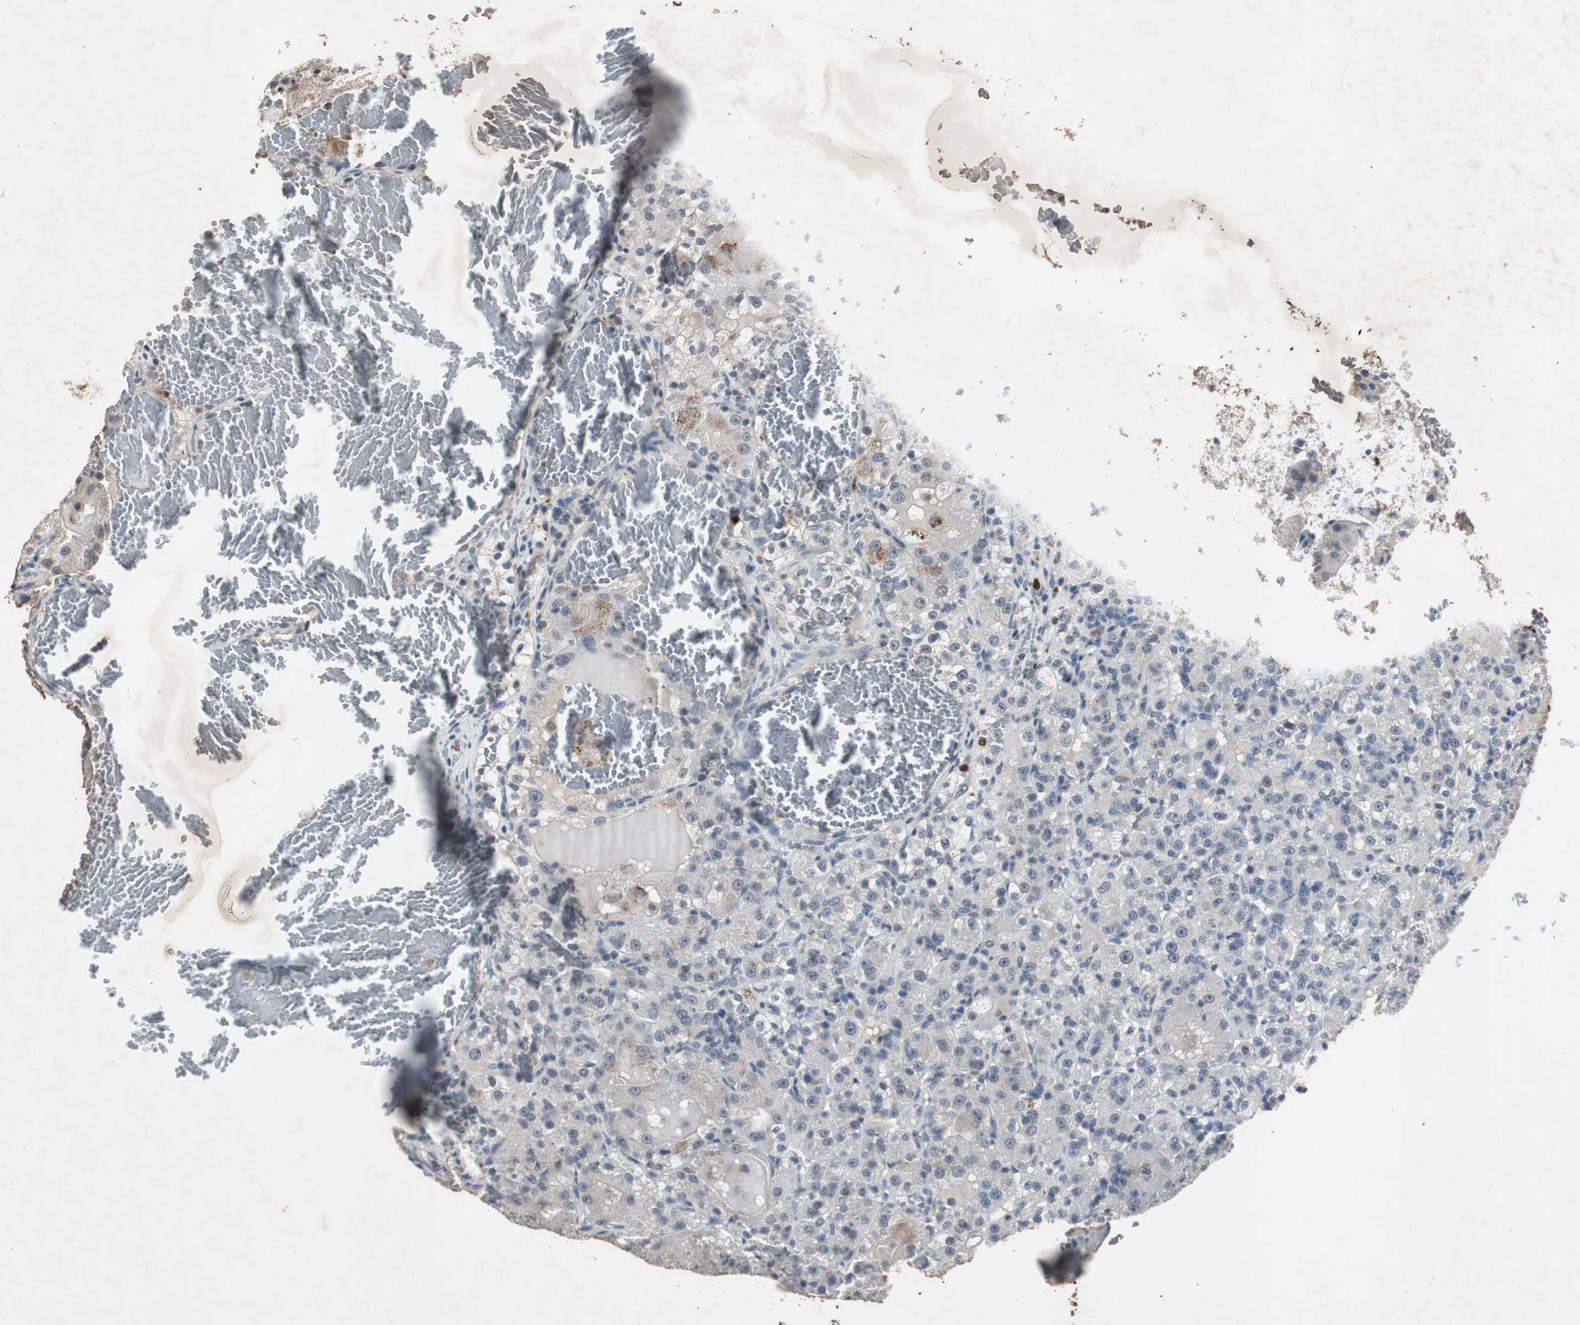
{"staining": {"intensity": "moderate", "quantity": "<25%", "location": "cytoplasmic/membranous"}, "tissue": "renal cancer", "cell_type": "Tumor cells", "image_type": "cancer", "snomed": [{"axis": "morphology", "description": "Normal tissue, NOS"}, {"axis": "morphology", "description": "Adenocarcinoma, NOS"}, {"axis": "topography", "description": "Kidney"}], "caption": "High-power microscopy captured an immunohistochemistry (IHC) photomicrograph of renal adenocarcinoma, revealing moderate cytoplasmic/membranous staining in approximately <25% of tumor cells. (DAB (3,3'-diaminobenzidine) = brown stain, brightfield microscopy at high magnification).", "gene": "ADNP2", "patient": {"sex": "male", "age": 61}}